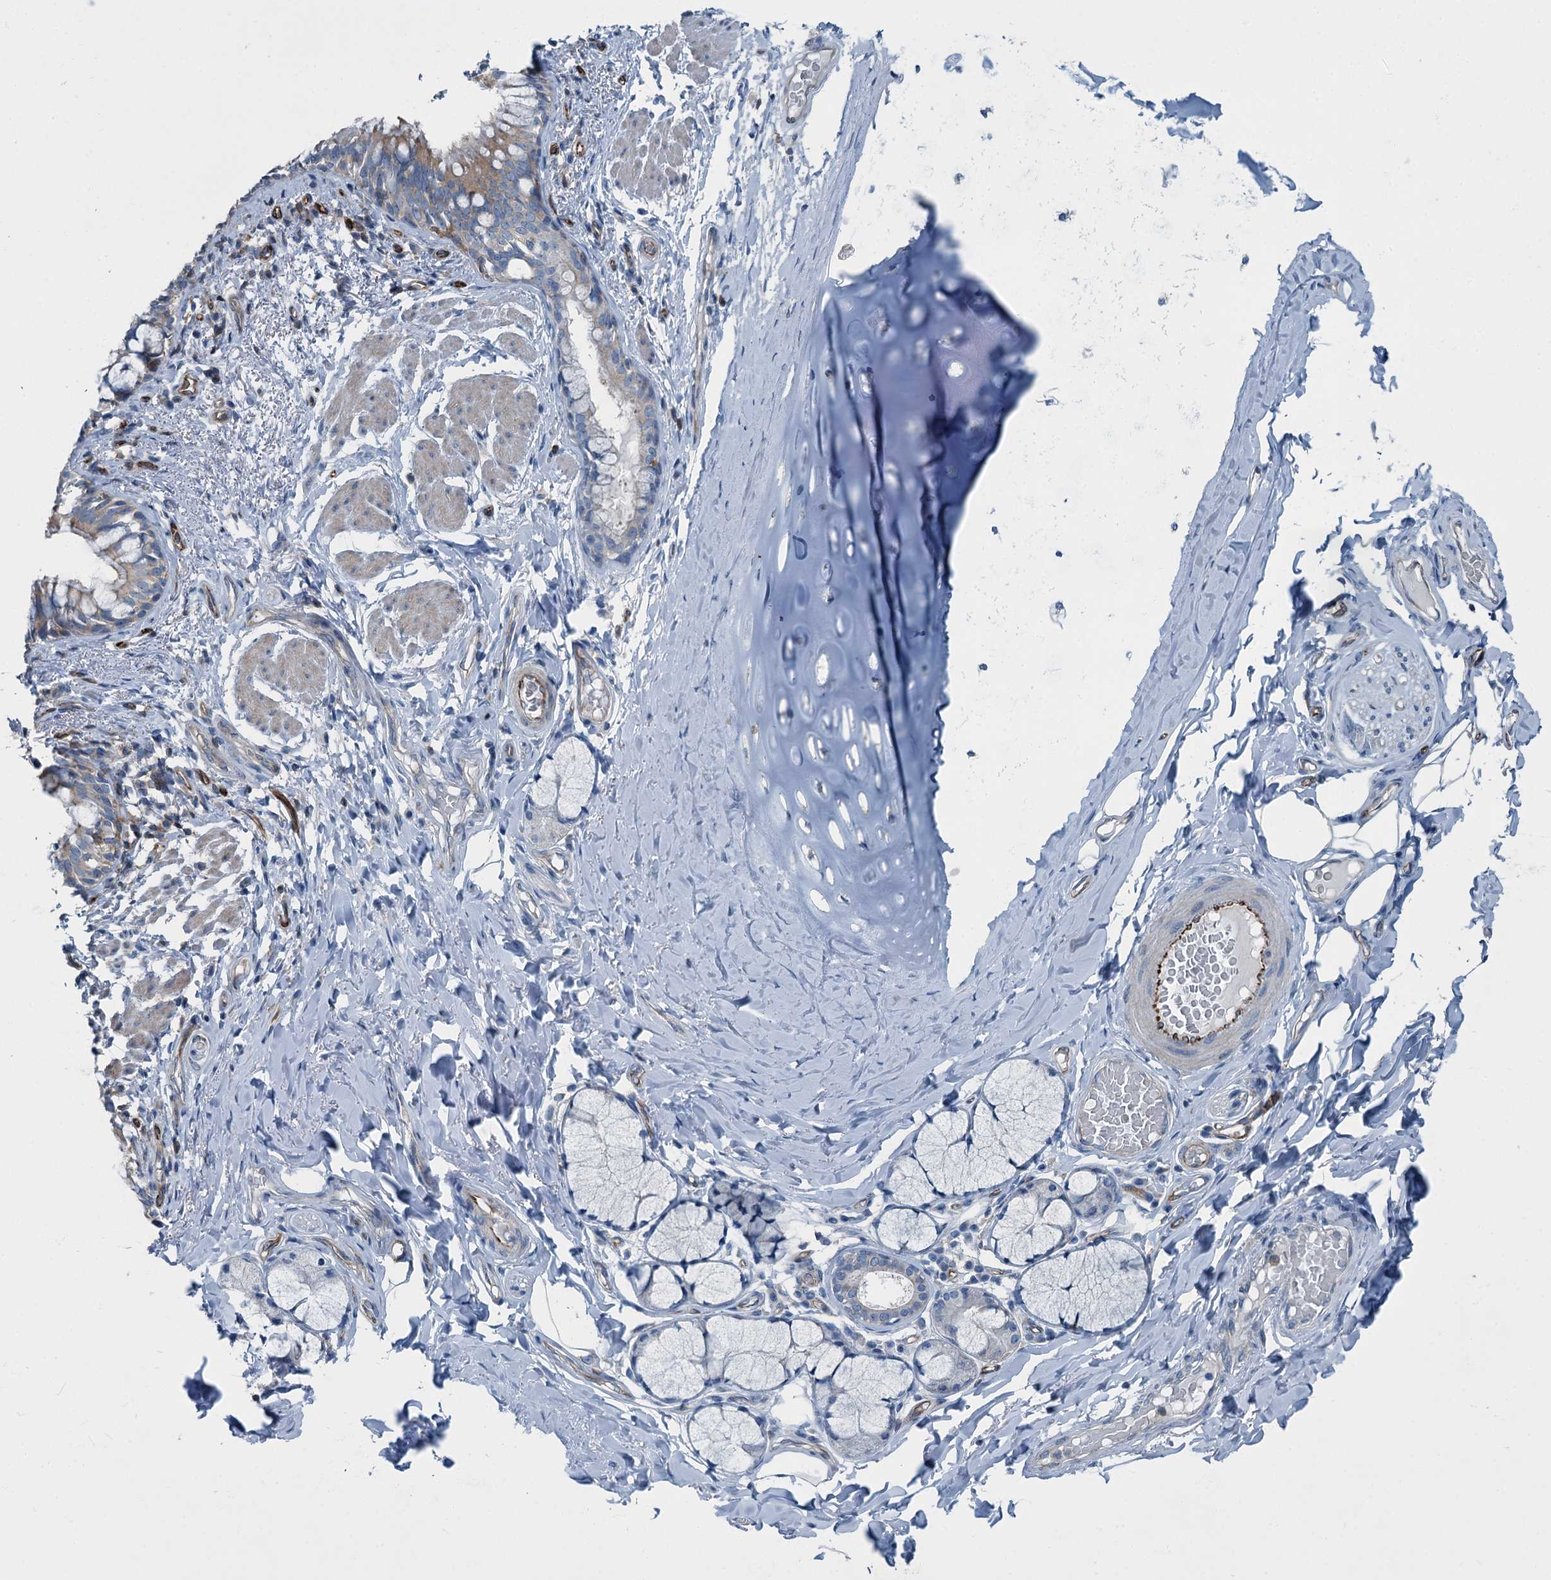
{"staining": {"intensity": "moderate", "quantity": "25%-75%", "location": "cytoplasmic/membranous"}, "tissue": "bronchus", "cell_type": "Respiratory epithelial cells", "image_type": "normal", "snomed": [{"axis": "morphology", "description": "Normal tissue, NOS"}, {"axis": "topography", "description": "Cartilage tissue"}, {"axis": "topography", "description": "Bronchus"}], "caption": "Respiratory epithelial cells exhibit medium levels of moderate cytoplasmic/membranous positivity in about 25%-75% of cells in normal bronchus.", "gene": "AXL", "patient": {"sex": "female", "age": 36}}